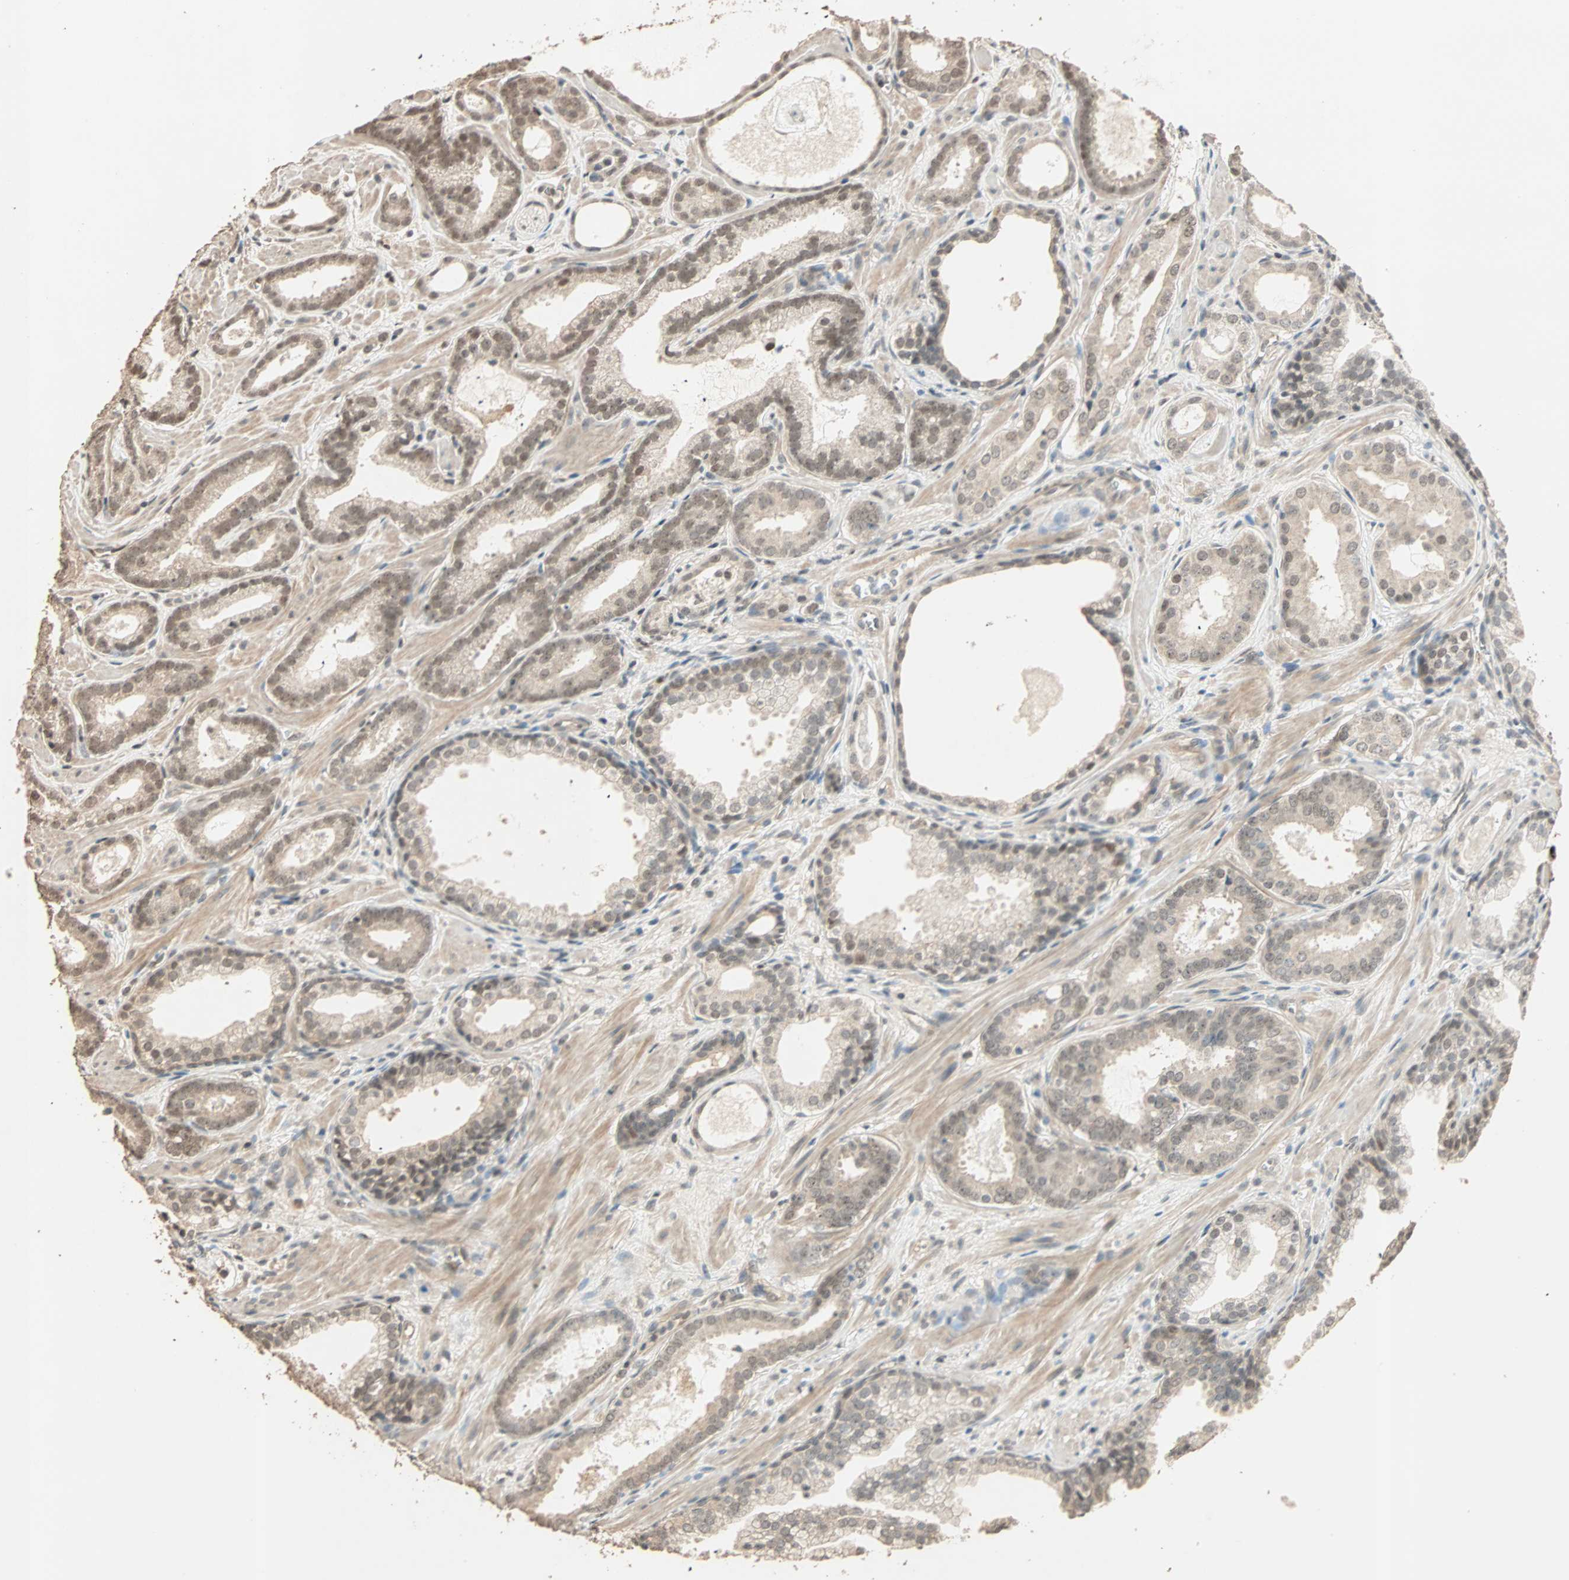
{"staining": {"intensity": "moderate", "quantity": ">75%", "location": "cytoplasmic/membranous,nuclear"}, "tissue": "prostate cancer", "cell_type": "Tumor cells", "image_type": "cancer", "snomed": [{"axis": "morphology", "description": "Adenocarcinoma, Low grade"}, {"axis": "topography", "description": "Prostate"}], "caption": "Prostate cancer stained with a brown dye demonstrates moderate cytoplasmic/membranous and nuclear positive expression in about >75% of tumor cells.", "gene": "ZBTB33", "patient": {"sex": "male", "age": 57}}